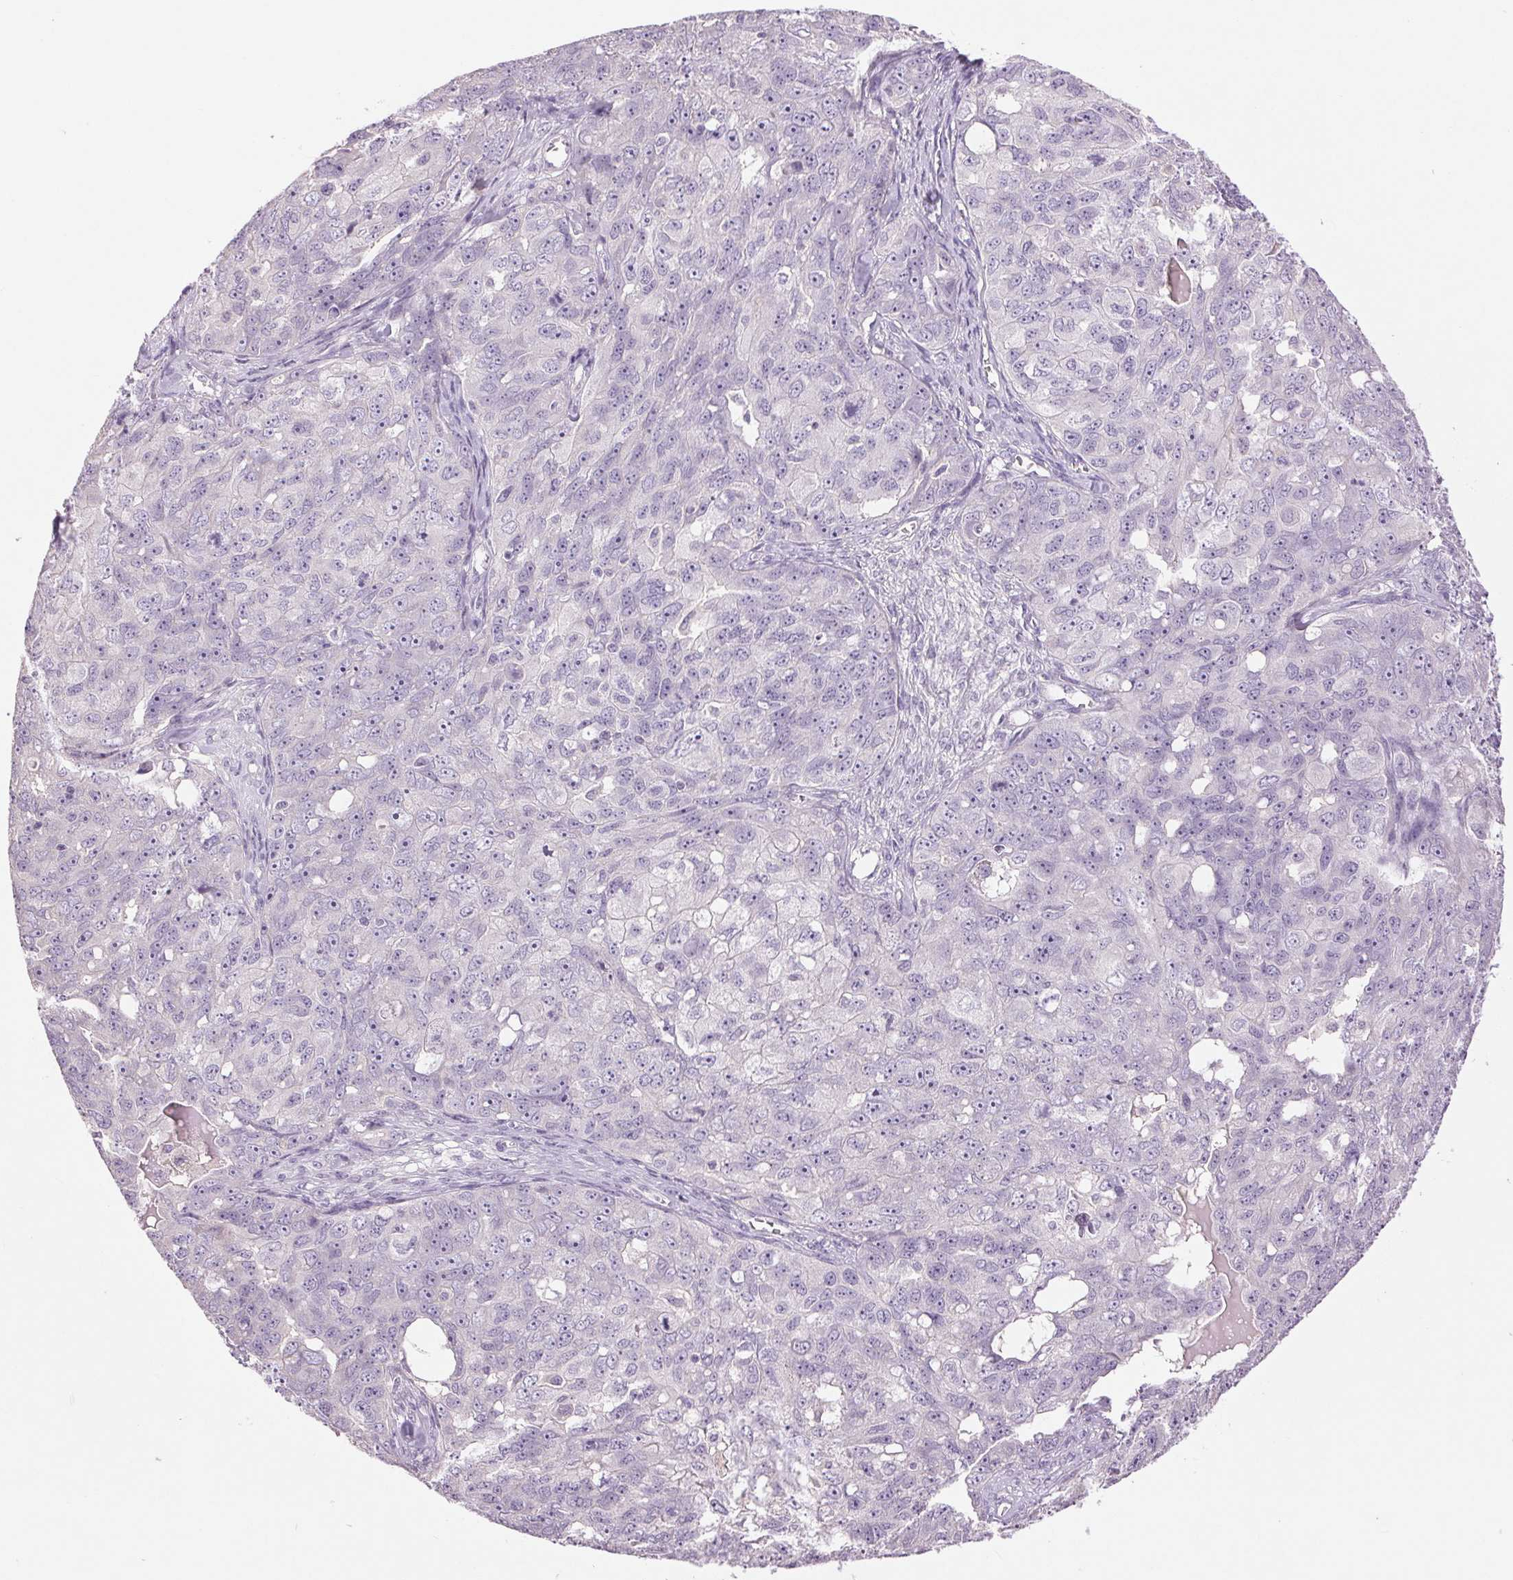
{"staining": {"intensity": "negative", "quantity": "none", "location": "none"}, "tissue": "ovarian cancer", "cell_type": "Tumor cells", "image_type": "cancer", "snomed": [{"axis": "morphology", "description": "Carcinoma, endometroid"}, {"axis": "topography", "description": "Ovary"}], "caption": "Tumor cells show no significant expression in endometroid carcinoma (ovarian). (Immunohistochemistry, brightfield microscopy, high magnification).", "gene": "FXYD4", "patient": {"sex": "female", "age": 70}}